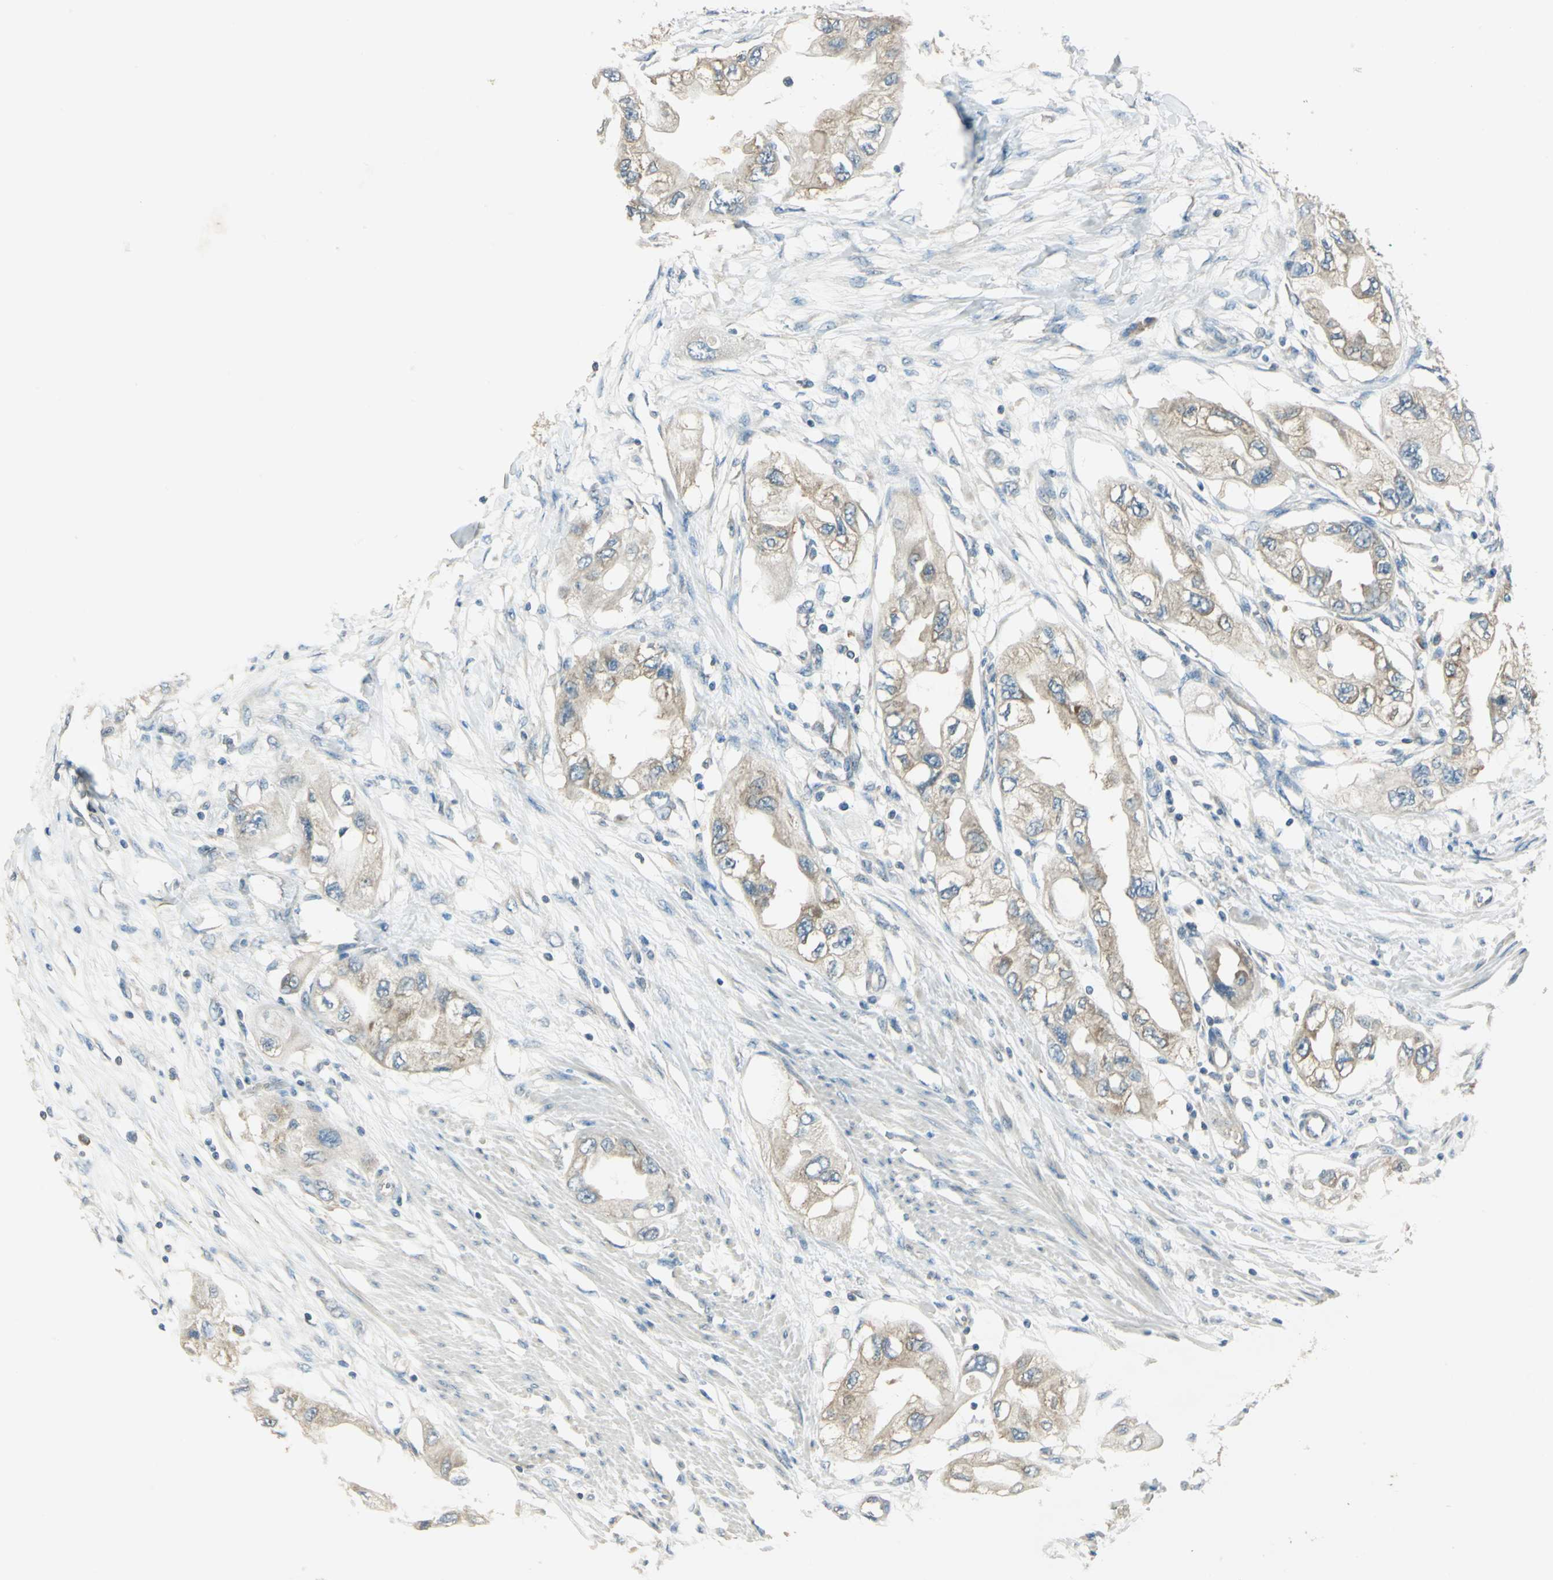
{"staining": {"intensity": "moderate", "quantity": ">75%", "location": "cytoplasmic/membranous"}, "tissue": "endometrial cancer", "cell_type": "Tumor cells", "image_type": "cancer", "snomed": [{"axis": "morphology", "description": "Adenocarcinoma, NOS"}, {"axis": "topography", "description": "Endometrium"}], "caption": "Immunohistochemical staining of adenocarcinoma (endometrial) demonstrates moderate cytoplasmic/membranous protein expression in about >75% of tumor cells. (DAB = brown stain, brightfield microscopy at high magnification).", "gene": "SHC2", "patient": {"sex": "female", "age": 67}}